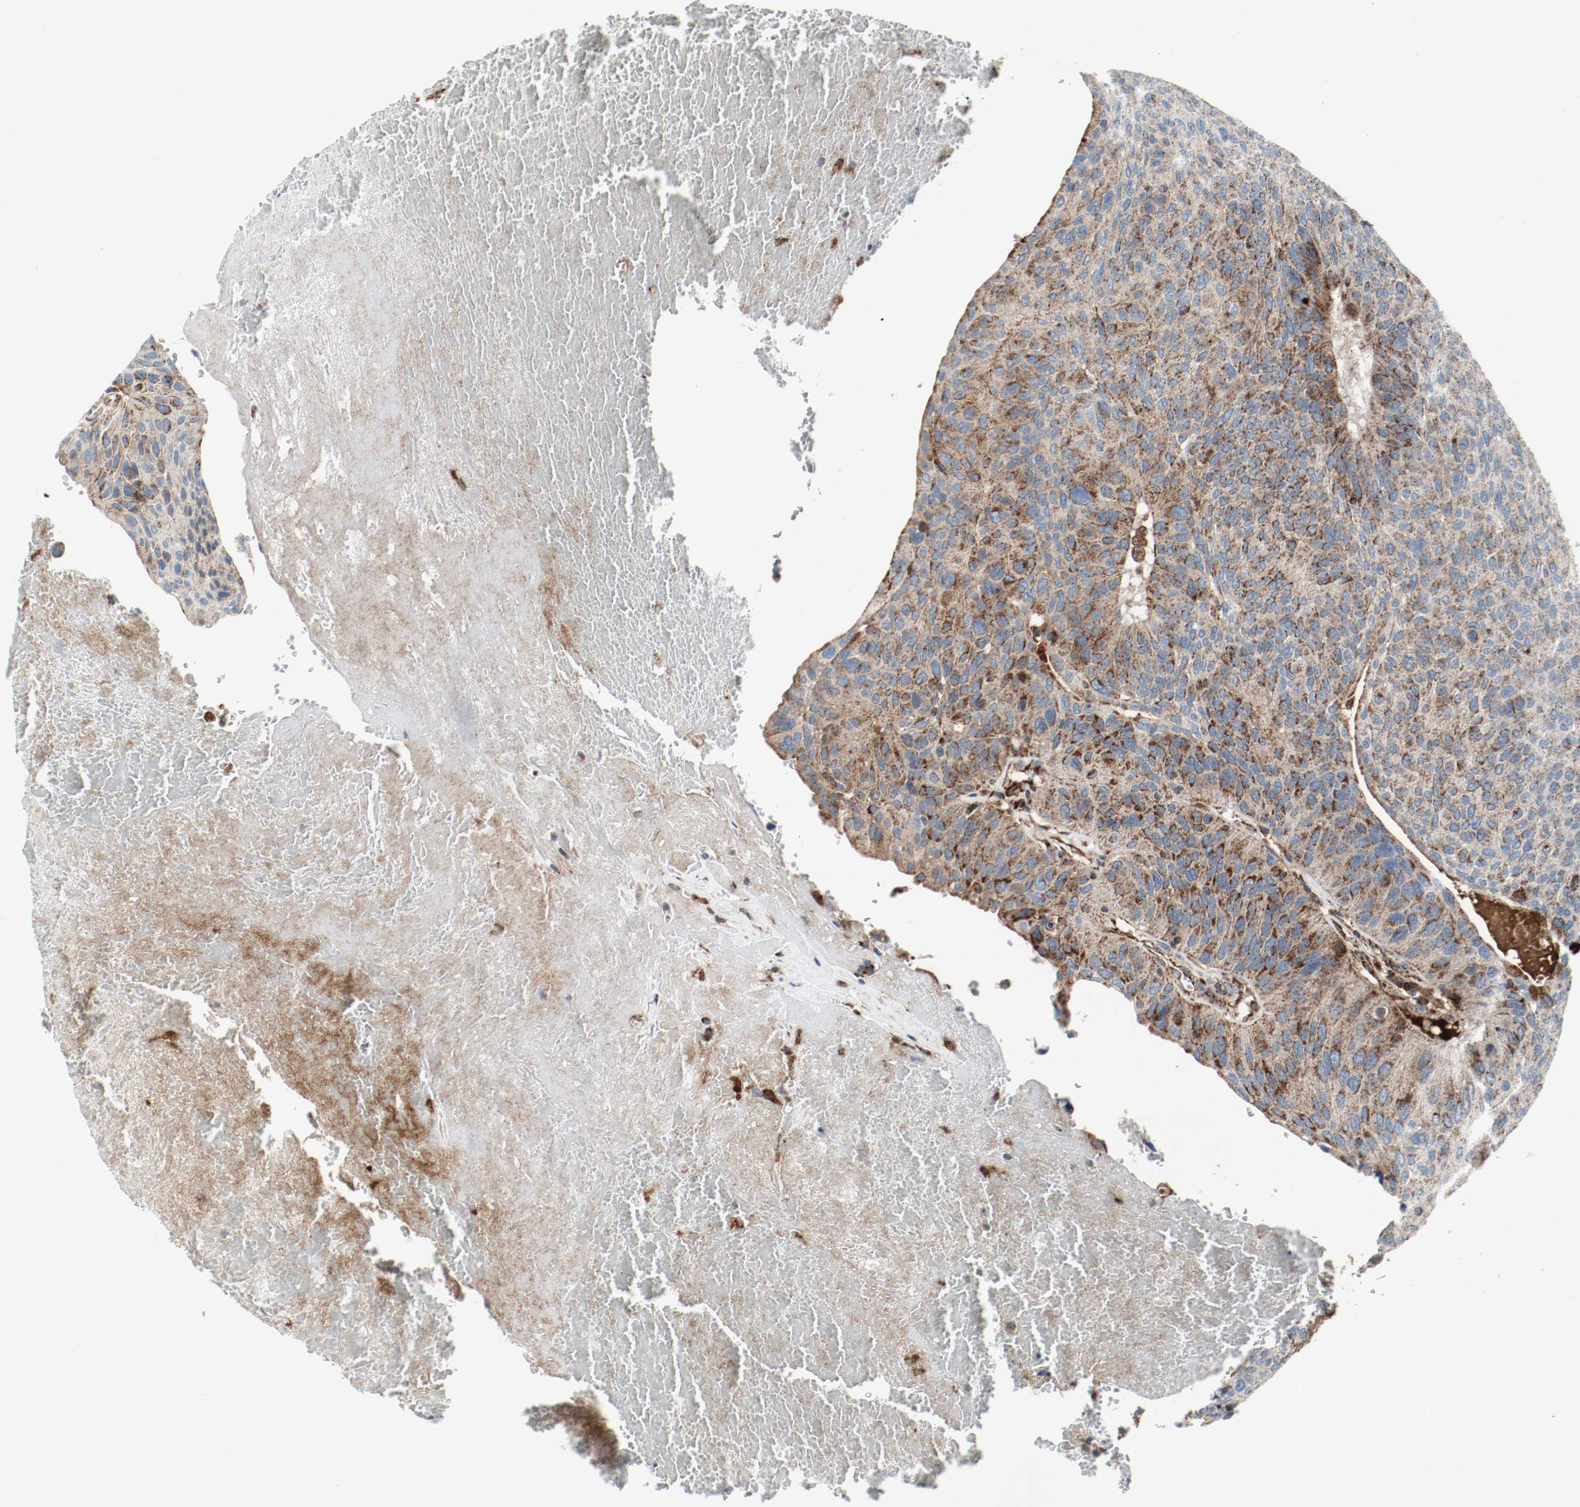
{"staining": {"intensity": "moderate", "quantity": ">75%", "location": "cytoplasmic/membranous"}, "tissue": "urothelial cancer", "cell_type": "Tumor cells", "image_type": "cancer", "snomed": [{"axis": "morphology", "description": "Urothelial carcinoma, High grade"}, {"axis": "topography", "description": "Urinary bladder"}], "caption": "Human urothelial carcinoma (high-grade) stained for a protein (brown) exhibits moderate cytoplasmic/membranous positive expression in approximately >75% of tumor cells.", "gene": "TXNRD1", "patient": {"sex": "male", "age": 66}}